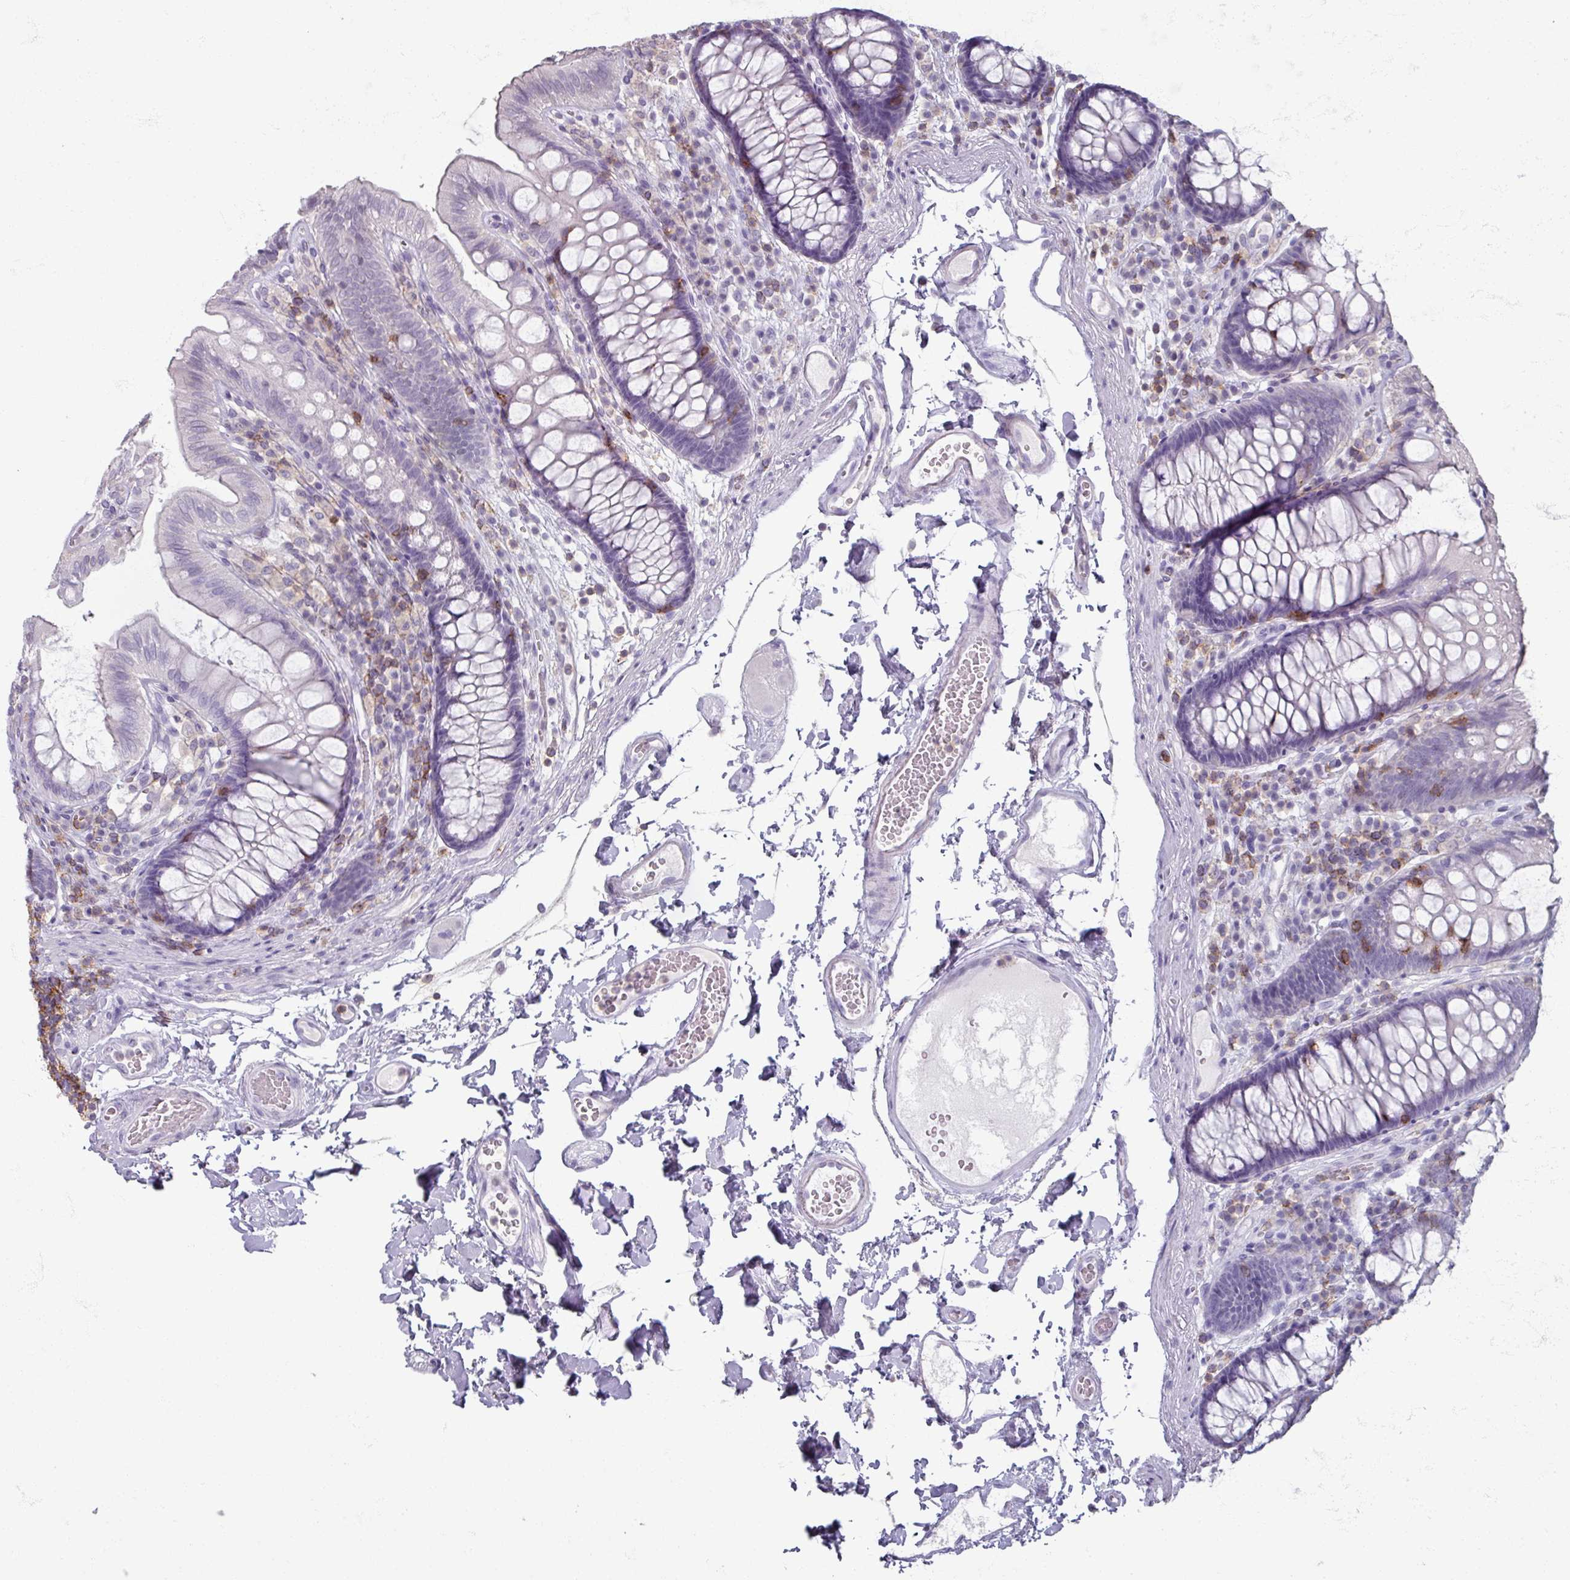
{"staining": {"intensity": "negative", "quantity": "none", "location": "none"}, "tissue": "colon", "cell_type": "Endothelial cells", "image_type": "normal", "snomed": [{"axis": "morphology", "description": "Normal tissue, NOS"}, {"axis": "topography", "description": "Colon"}], "caption": "Endothelial cells are negative for protein expression in normal human colon. (Immunohistochemistry (ihc), brightfield microscopy, high magnification).", "gene": "PTPRC", "patient": {"sex": "male", "age": 84}}